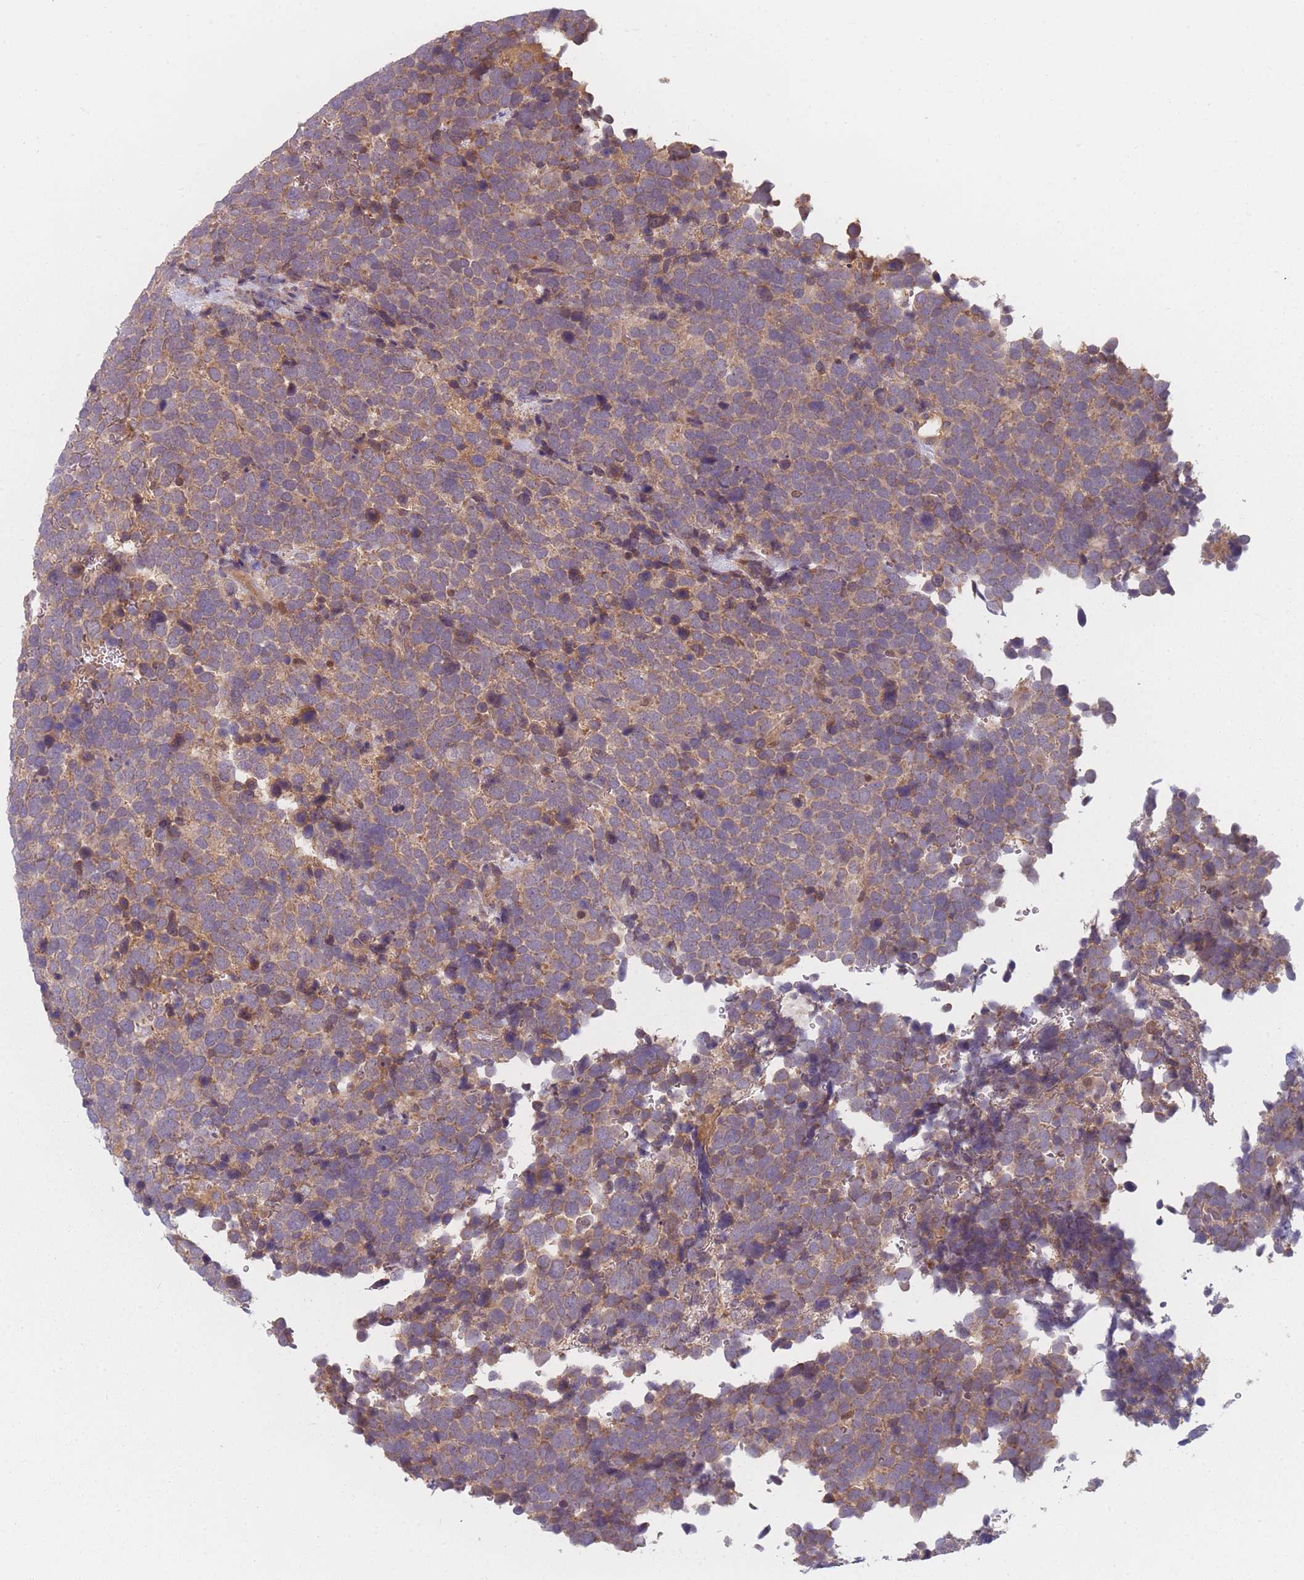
{"staining": {"intensity": "moderate", "quantity": "25%-75%", "location": "cytoplasmic/membranous"}, "tissue": "urothelial cancer", "cell_type": "Tumor cells", "image_type": "cancer", "snomed": [{"axis": "morphology", "description": "Urothelial carcinoma, High grade"}, {"axis": "topography", "description": "Urinary bladder"}], "caption": "This is a micrograph of immunohistochemistry staining of urothelial cancer, which shows moderate expression in the cytoplasmic/membranous of tumor cells.", "gene": "FAM153A", "patient": {"sex": "female", "age": 82}}